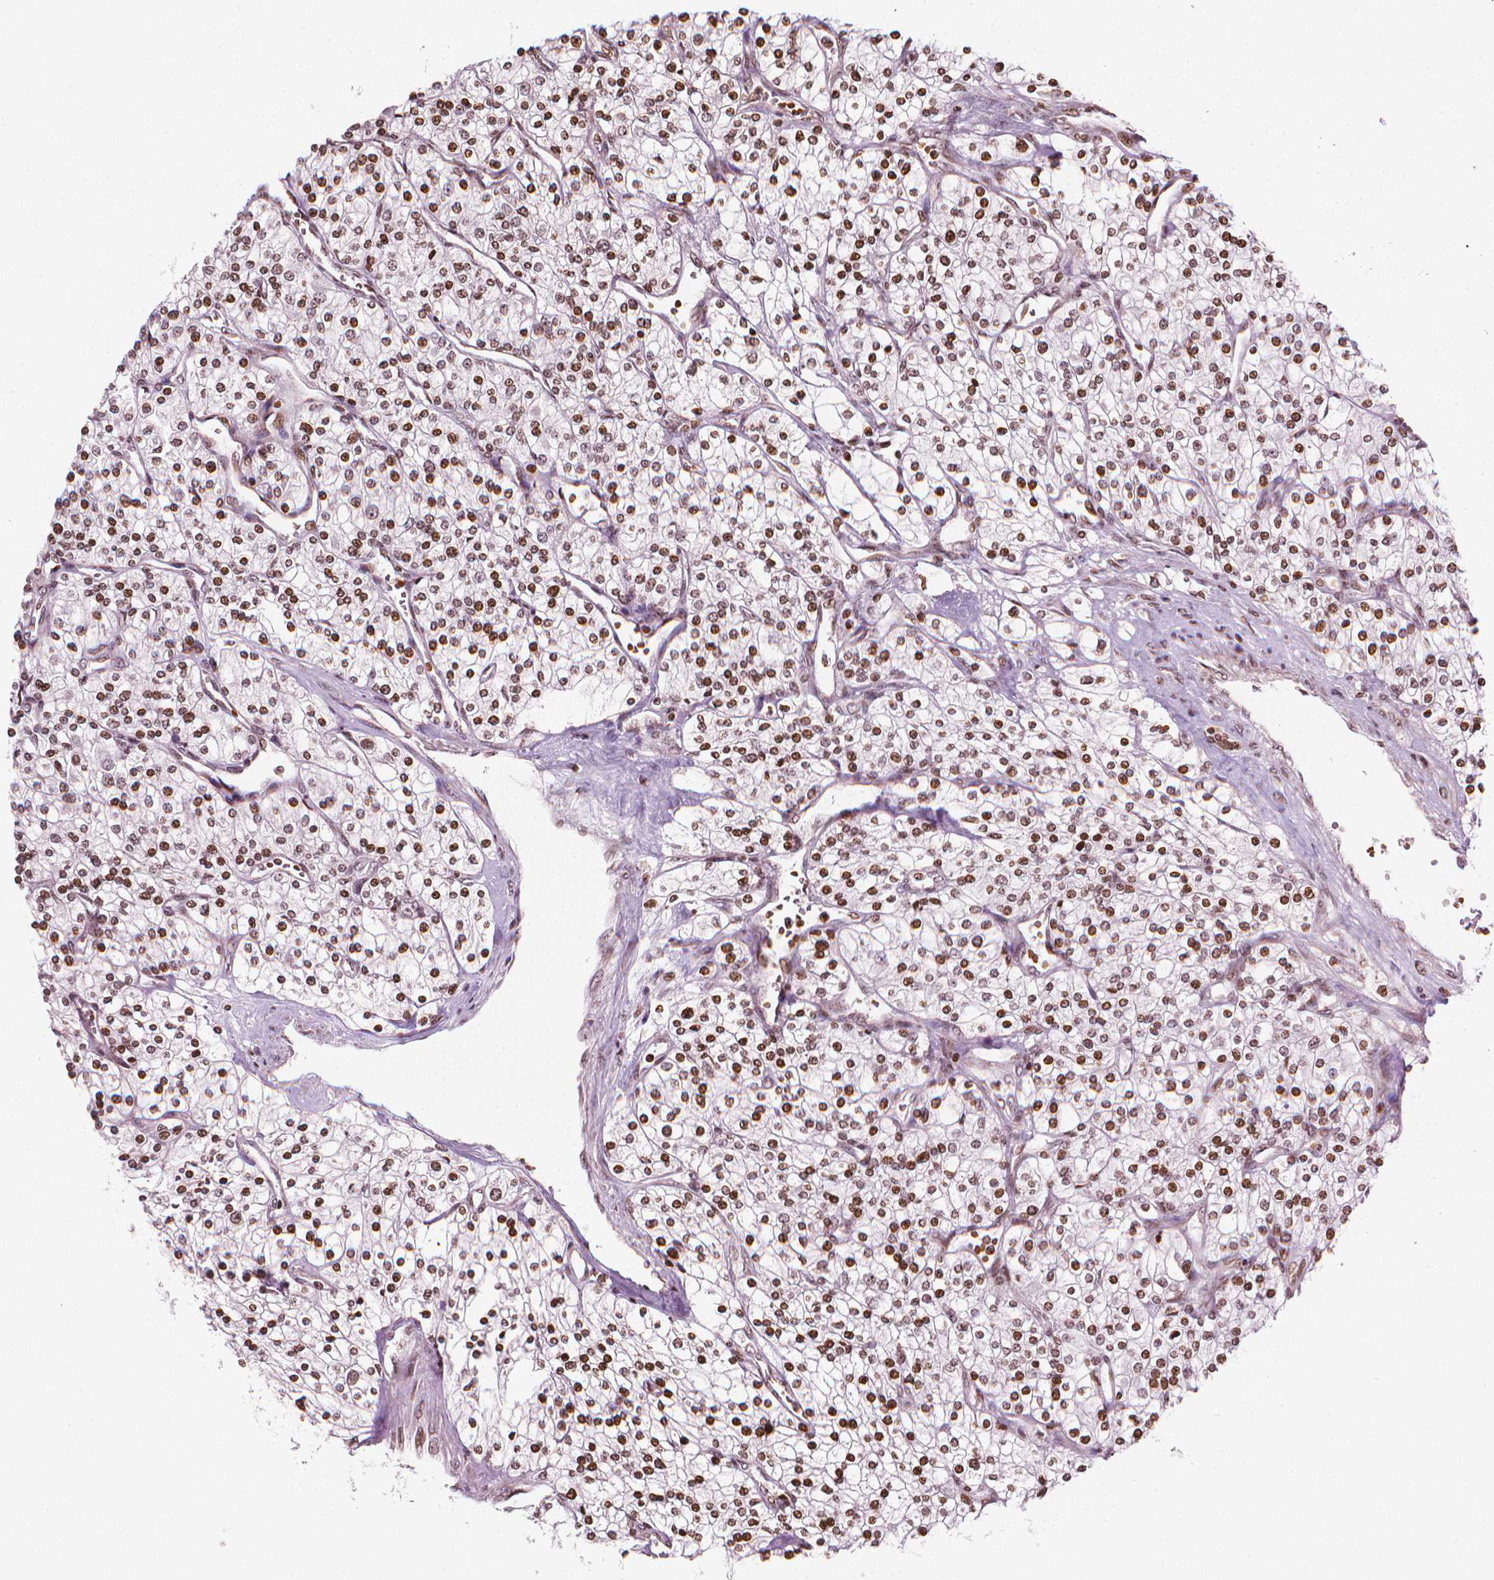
{"staining": {"intensity": "strong", "quantity": ">75%", "location": "nuclear"}, "tissue": "renal cancer", "cell_type": "Tumor cells", "image_type": "cancer", "snomed": [{"axis": "morphology", "description": "Adenocarcinoma, NOS"}, {"axis": "topography", "description": "Kidney"}], "caption": "Renal cancer tissue shows strong nuclear staining in about >75% of tumor cells The staining is performed using DAB (3,3'-diaminobenzidine) brown chromogen to label protein expression. The nuclei are counter-stained blue using hematoxylin.", "gene": "PIP4K2A", "patient": {"sex": "male", "age": 80}}